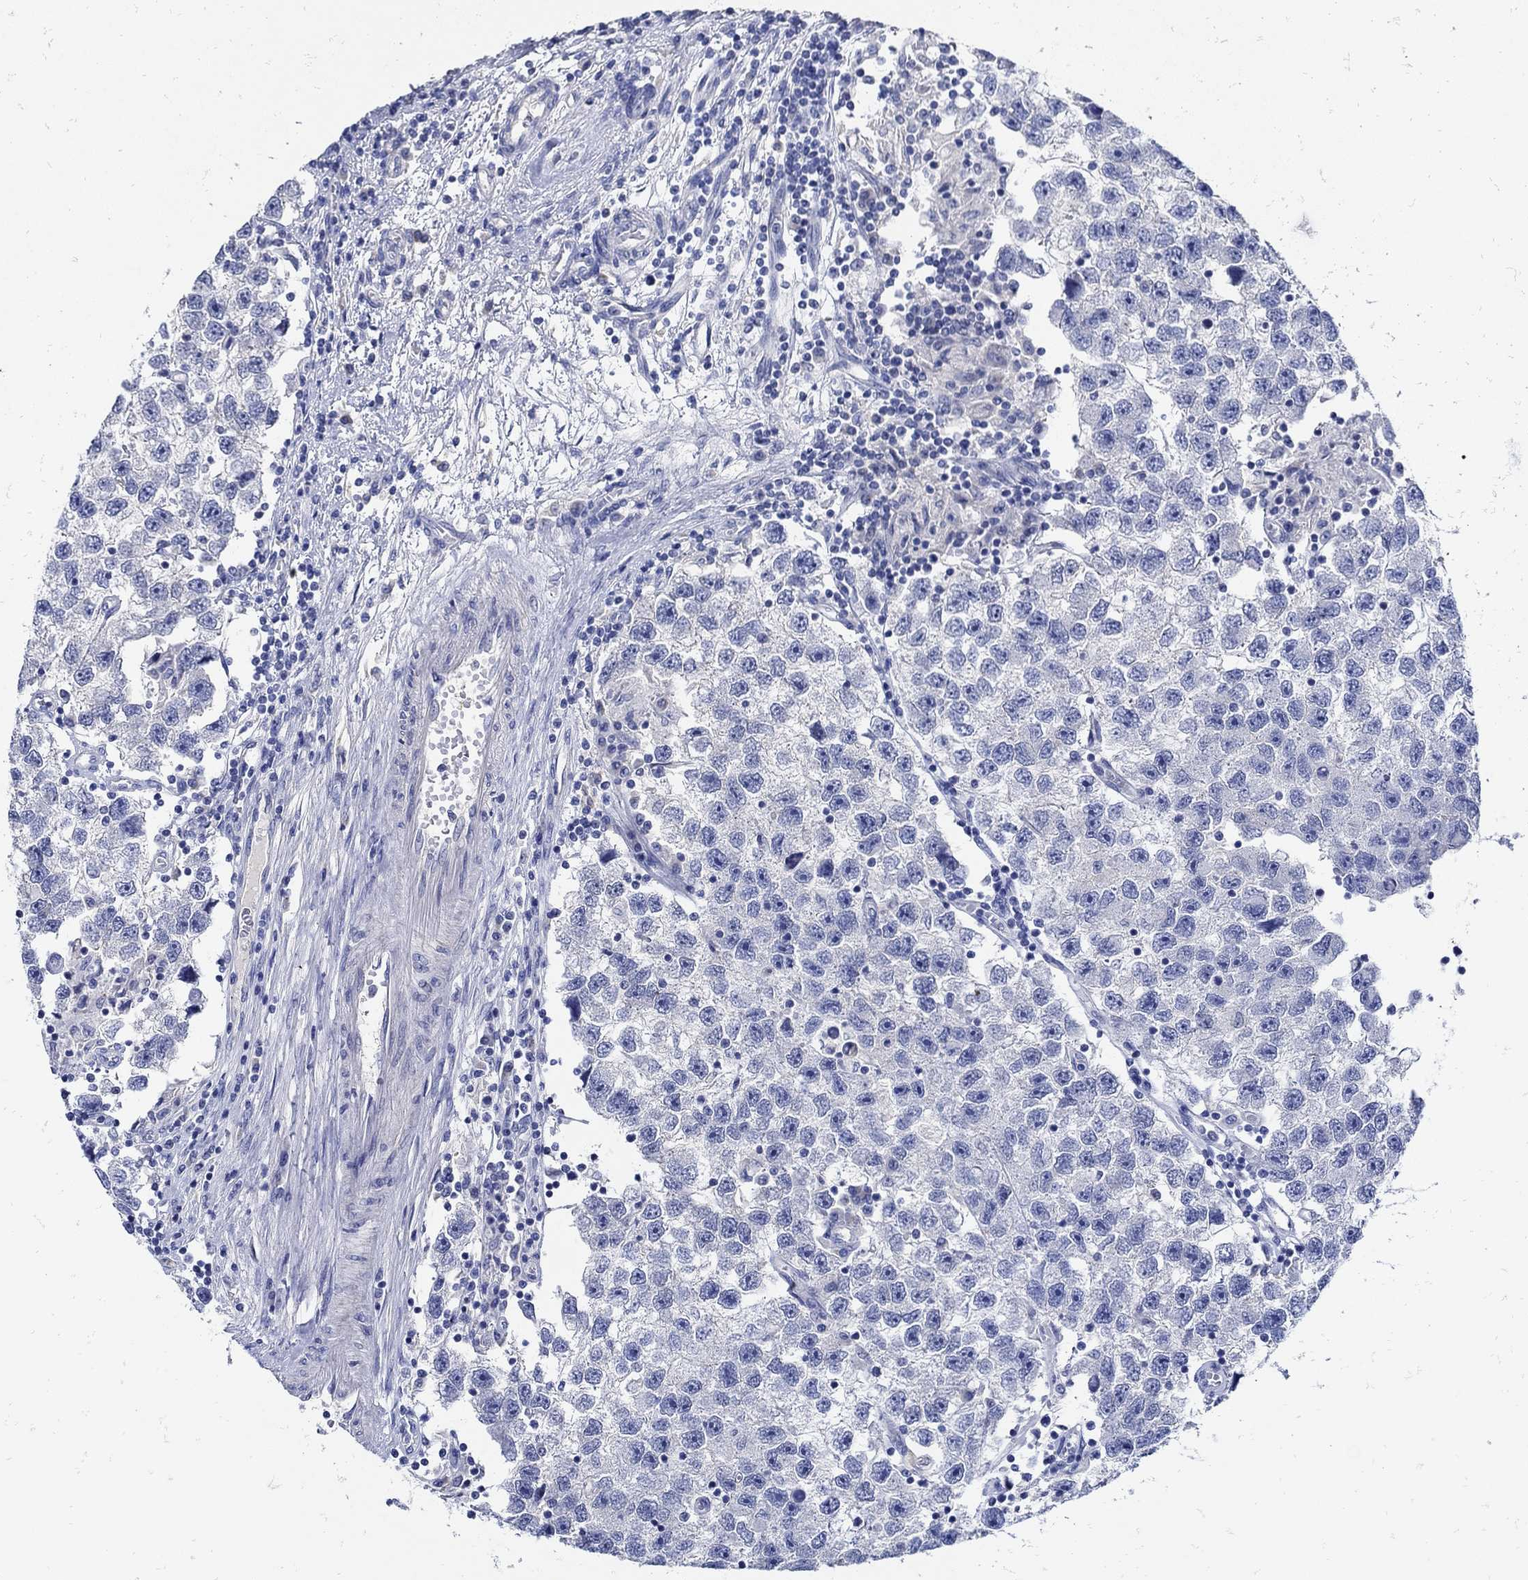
{"staining": {"intensity": "negative", "quantity": "none", "location": "none"}, "tissue": "testis cancer", "cell_type": "Tumor cells", "image_type": "cancer", "snomed": [{"axis": "morphology", "description": "Seminoma, NOS"}, {"axis": "topography", "description": "Testis"}], "caption": "This photomicrograph is of seminoma (testis) stained with immunohistochemistry (IHC) to label a protein in brown with the nuclei are counter-stained blue. There is no expression in tumor cells.", "gene": "NOS1", "patient": {"sex": "male", "age": 26}}